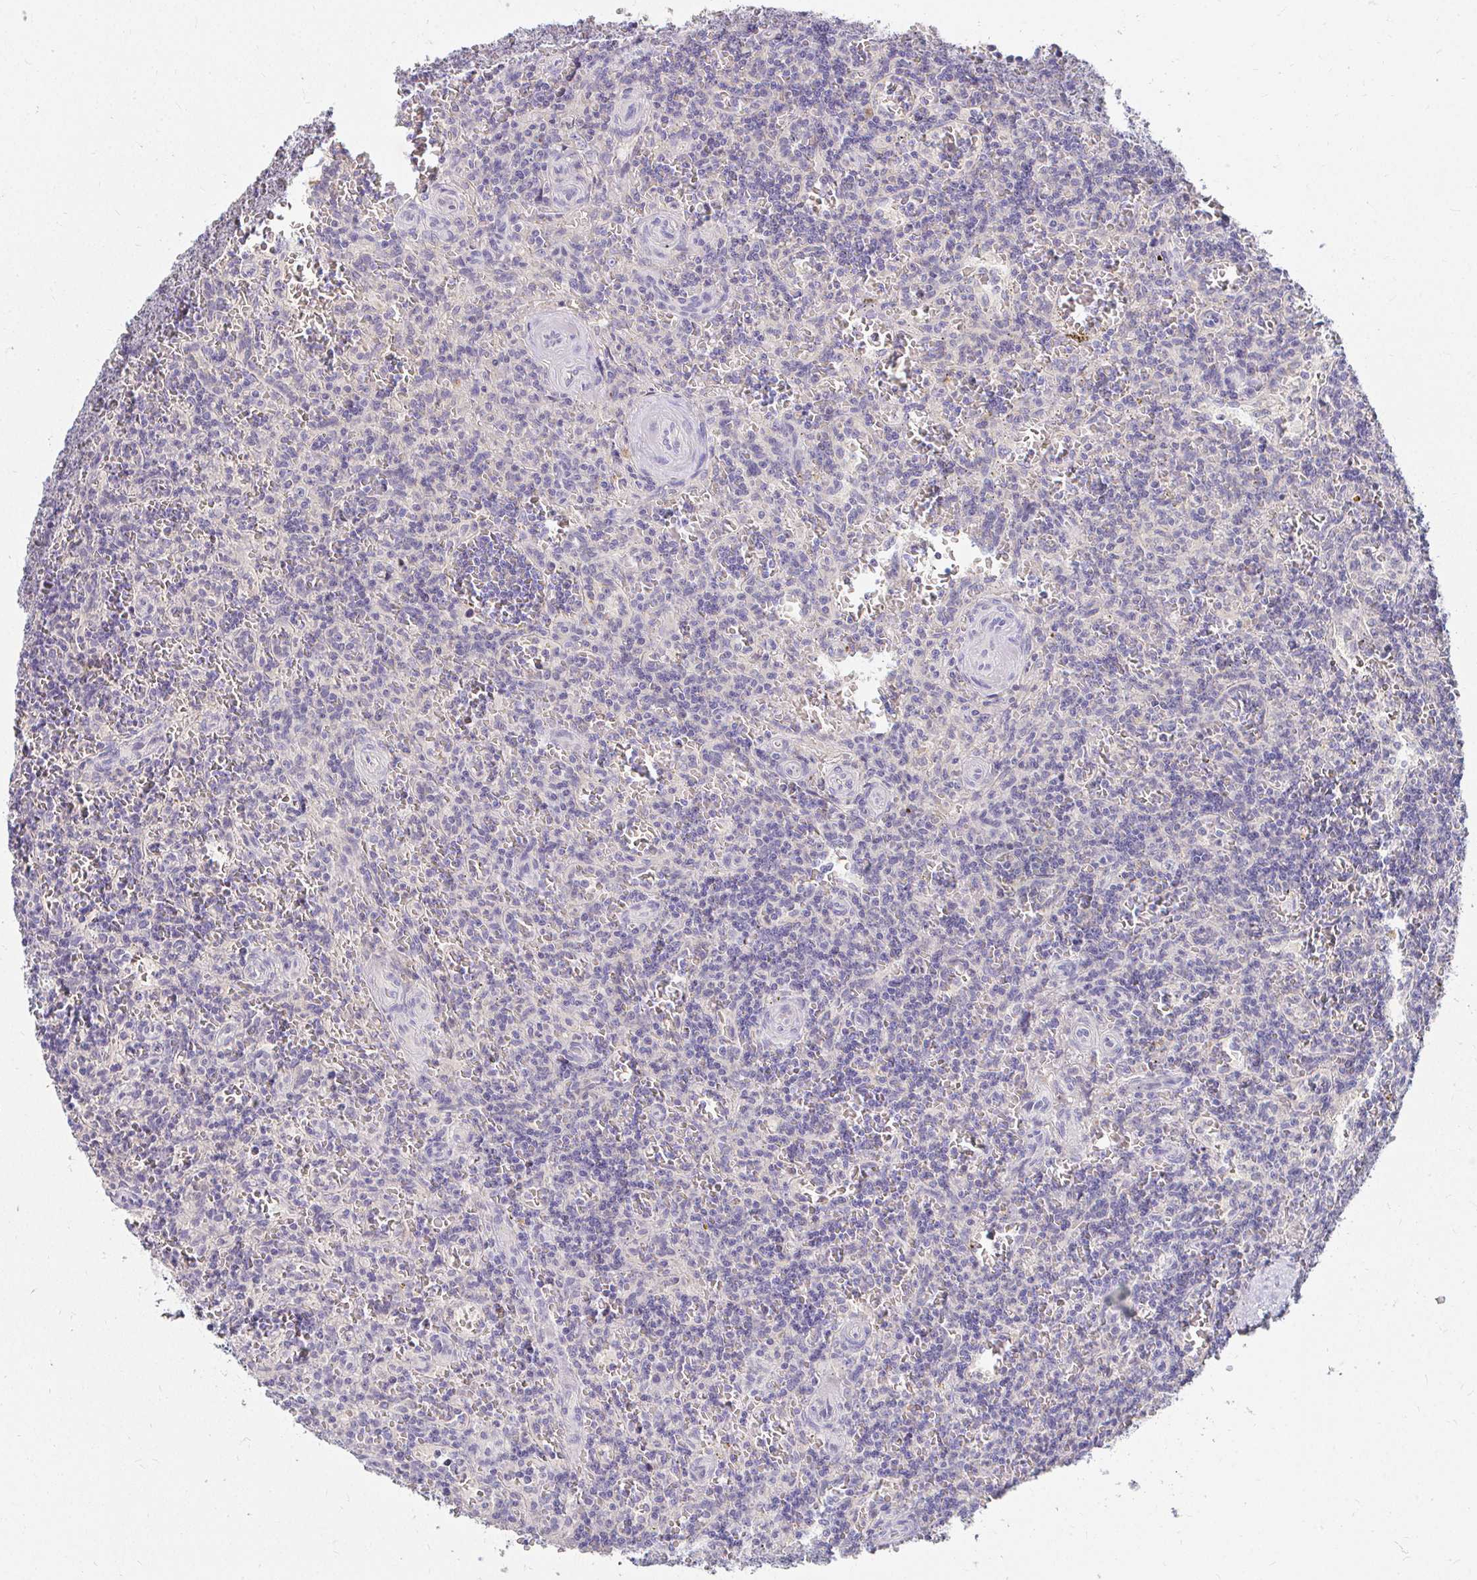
{"staining": {"intensity": "negative", "quantity": "none", "location": "none"}, "tissue": "lymphoma", "cell_type": "Tumor cells", "image_type": "cancer", "snomed": [{"axis": "morphology", "description": "Malignant lymphoma, non-Hodgkin's type, Low grade"}, {"axis": "topography", "description": "Spleen"}], "caption": "This is an IHC image of human low-grade malignant lymphoma, non-Hodgkin's type. There is no staining in tumor cells.", "gene": "LOXL4", "patient": {"sex": "male", "age": 73}}